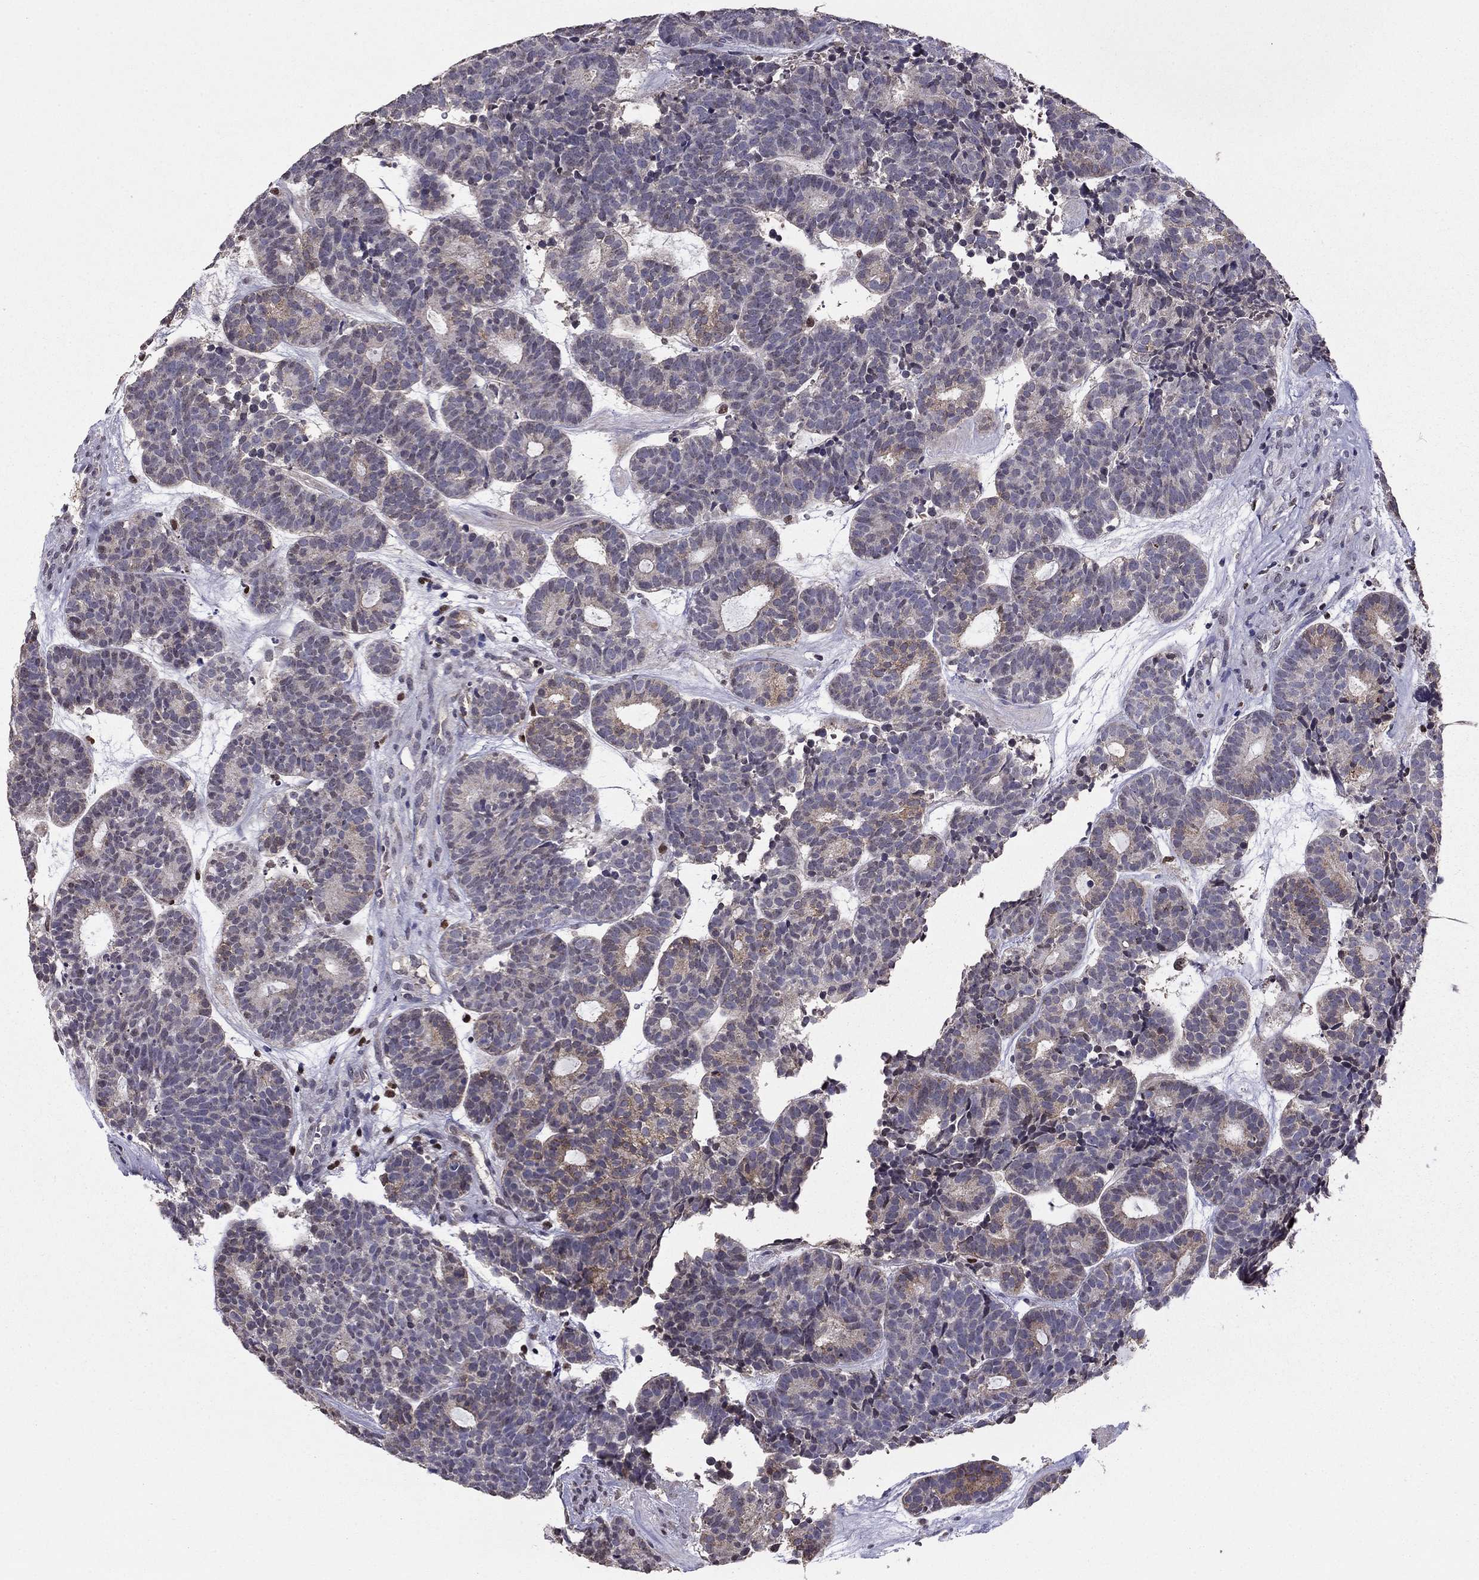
{"staining": {"intensity": "moderate", "quantity": "<25%", "location": "cytoplasmic/membranous"}, "tissue": "head and neck cancer", "cell_type": "Tumor cells", "image_type": "cancer", "snomed": [{"axis": "morphology", "description": "Adenocarcinoma, NOS"}, {"axis": "topography", "description": "Head-Neck"}], "caption": "Human head and neck cancer stained with a protein marker reveals moderate staining in tumor cells.", "gene": "HCN1", "patient": {"sex": "female", "age": 81}}